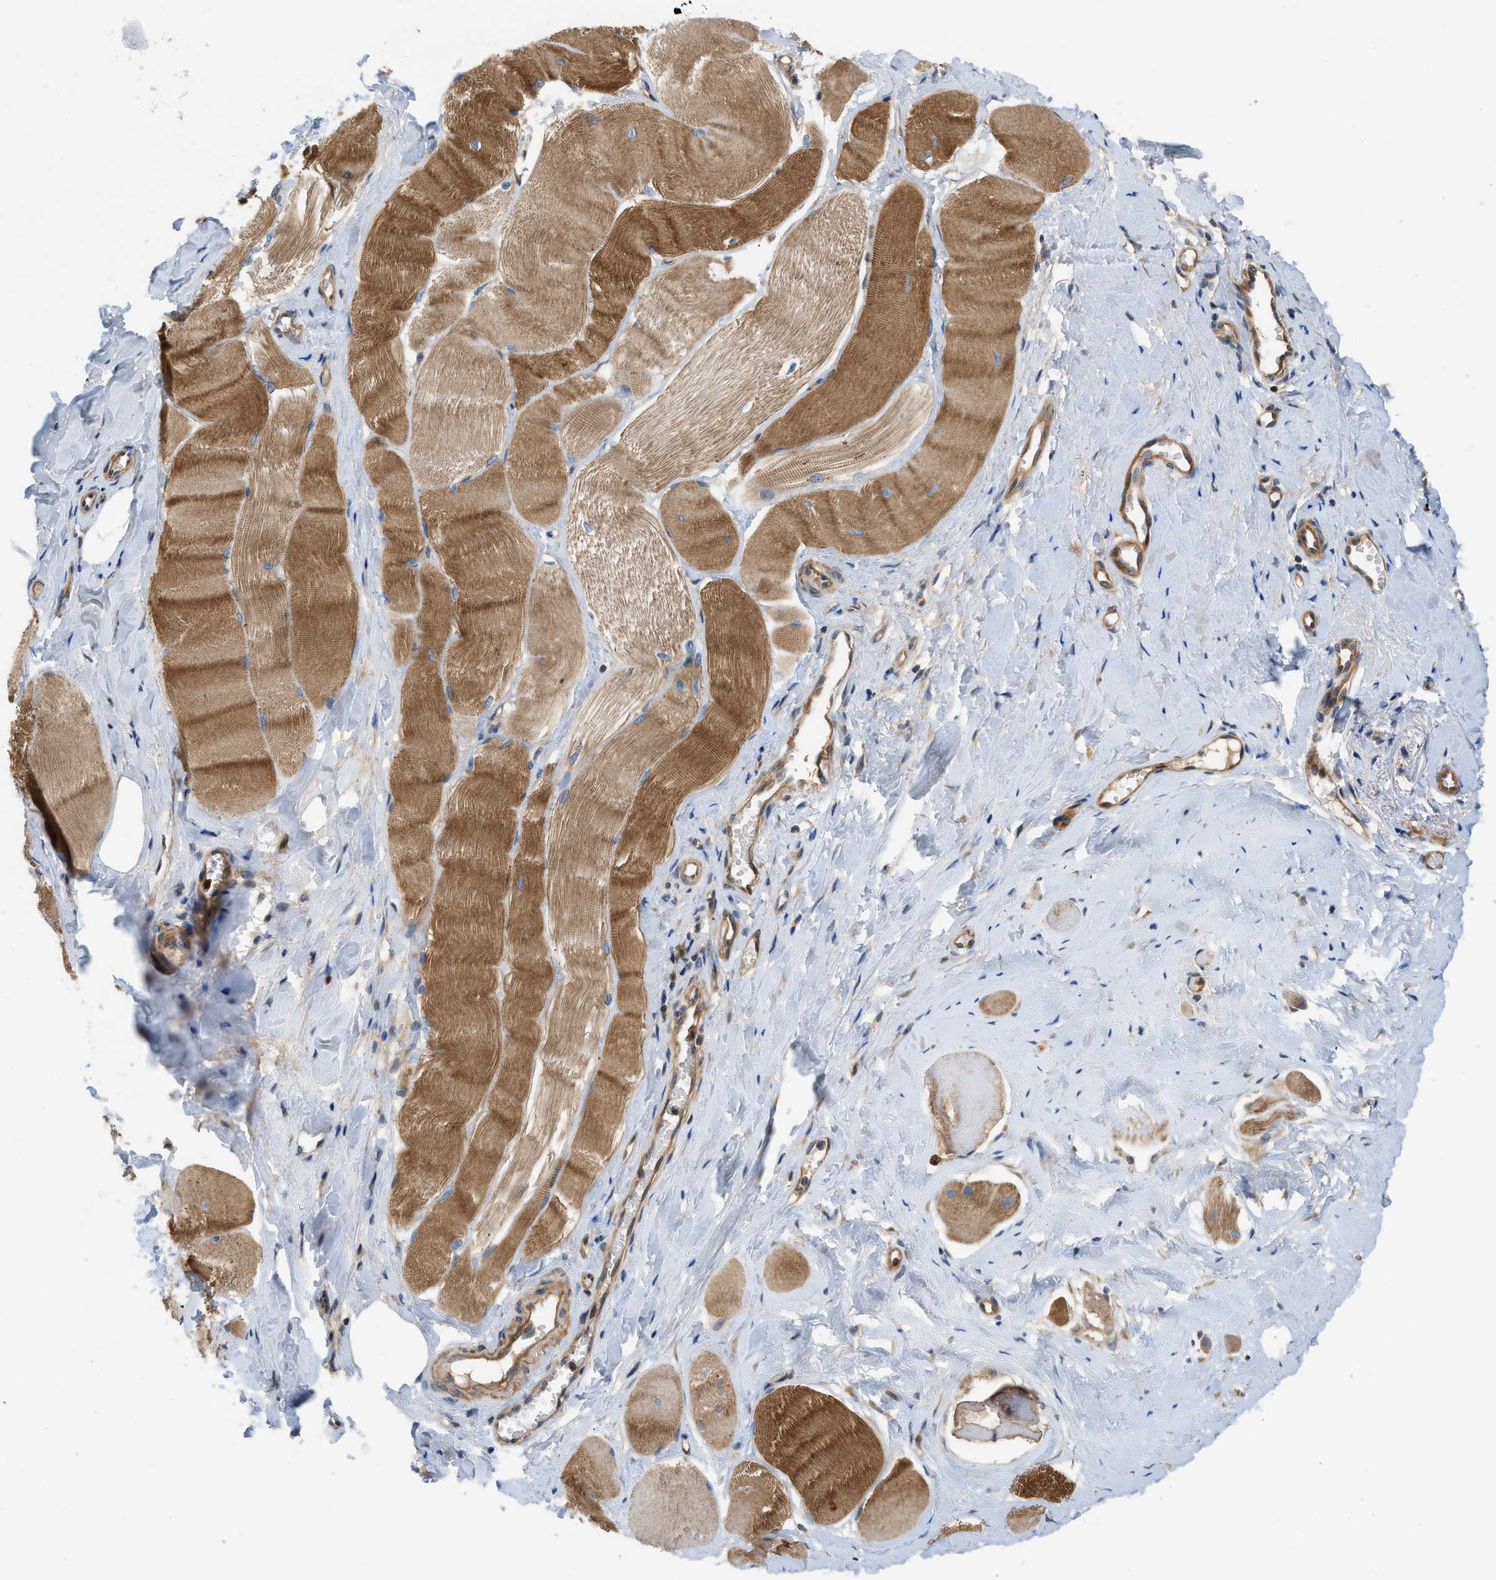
{"staining": {"intensity": "moderate", "quantity": ">75%", "location": "cytoplasmic/membranous"}, "tissue": "skeletal muscle", "cell_type": "Myocytes", "image_type": "normal", "snomed": [{"axis": "morphology", "description": "Normal tissue, NOS"}, {"axis": "morphology", "description": "Squamous cell carcinoma, NOS"}, {"axis": "topography", "description": "Skeletal muscle"}], "caption": "A brown stain labels moderate cytoplasmic/membranous positivity of a protein in myocytes of unremarkable human skeletal muscle. The staining is performed using DAB brown chromogen to label protein expression. The nuclei are counter-stained blue using hematoxylin.", "gene": "GPR31", "patient": {"sex": "male", "age": 51}}